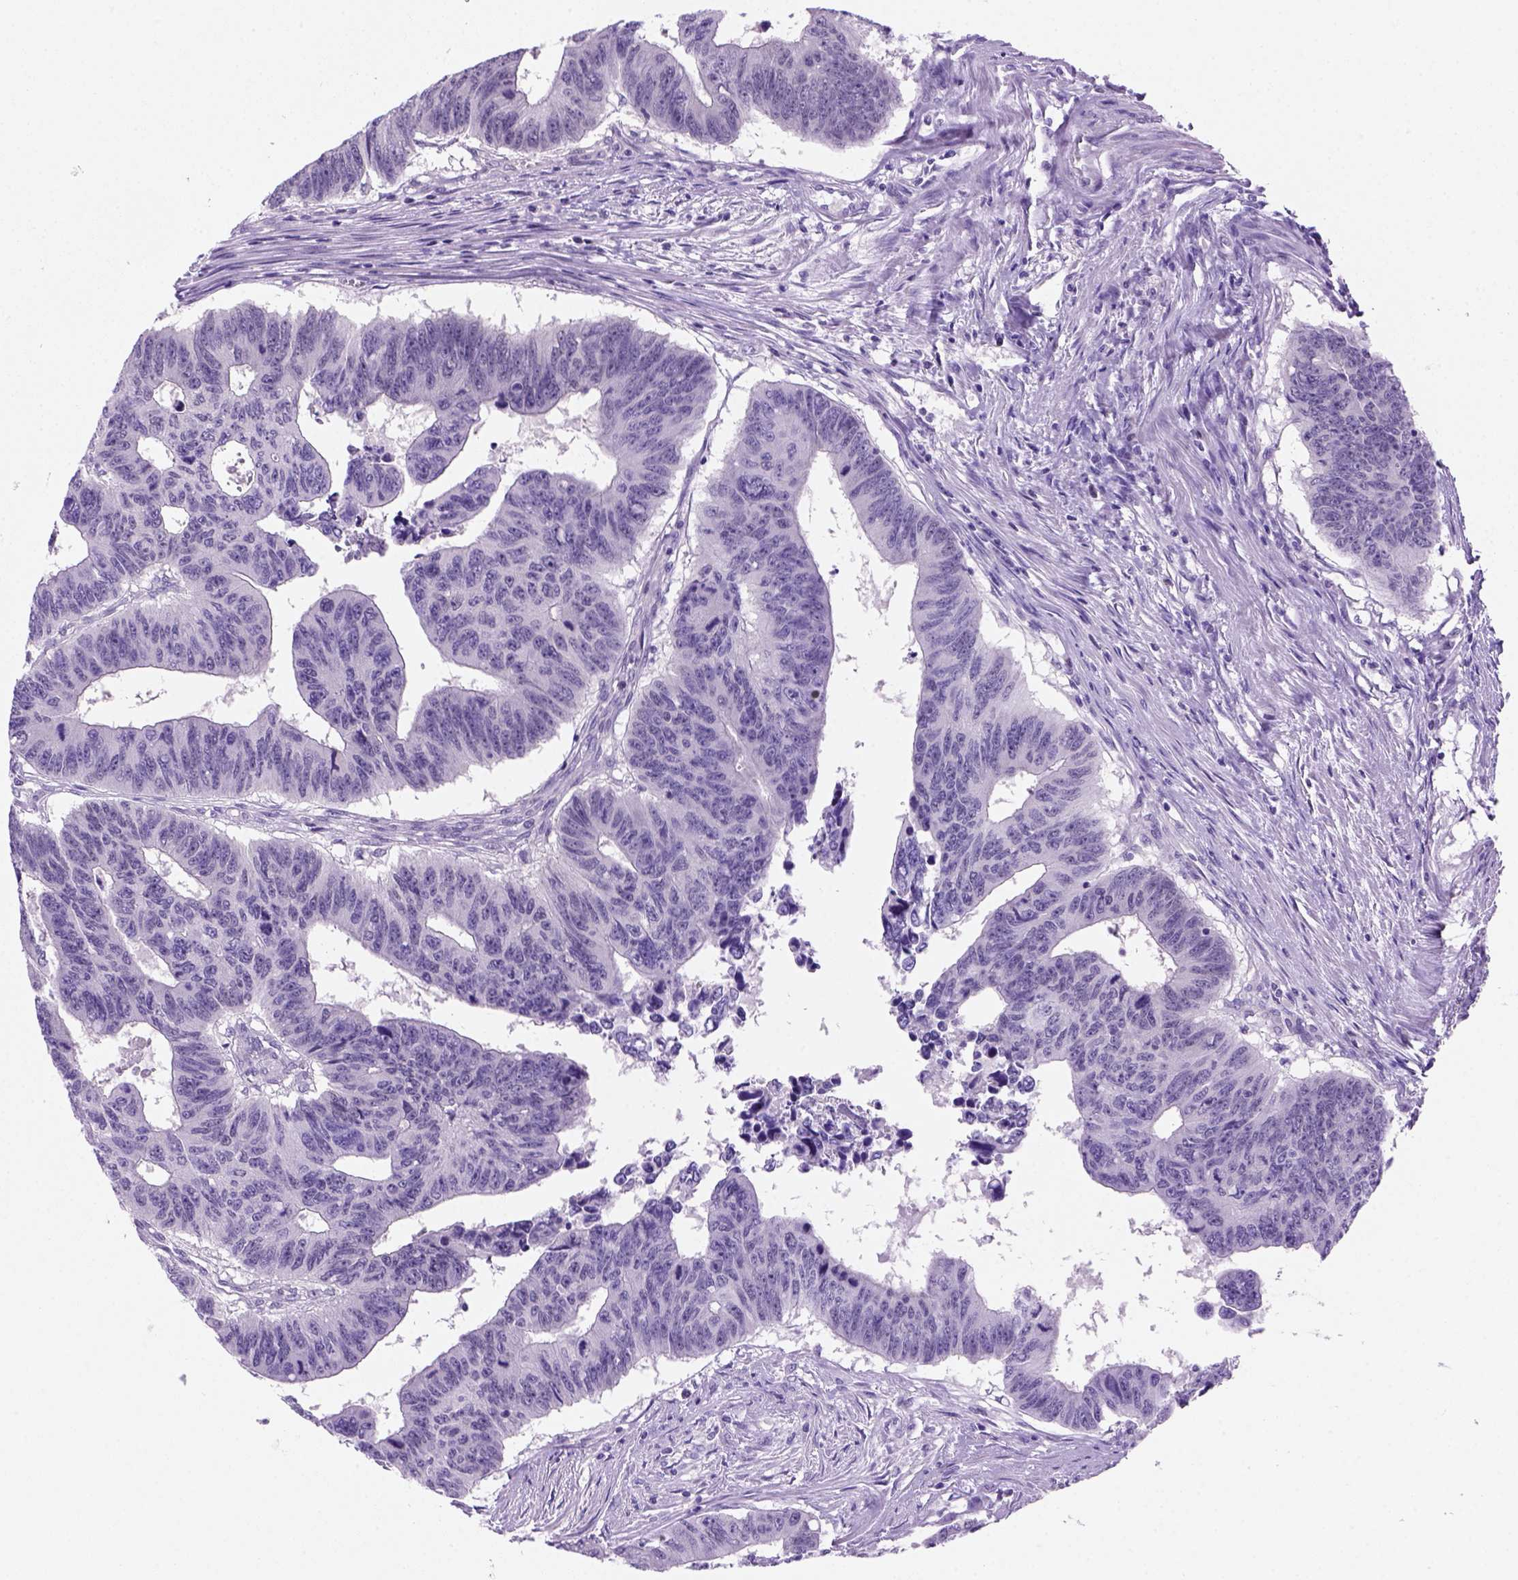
{"staining": {"intensity": "negative", "quantity": "none", "location": "none"}, "tissue": "colorectal cancer", "cell_type": "Tumor cells", "image_type": "cancer", "snomed": [{"axis": "morphology", "description": "Adenocarcinoma, NOS"}, {"axis": "topography", "description": "Rectum"}], "caption": "Tumor cells are negative for protein expression in human colorectal cancer.", "gene": "MGMT", "patient": {"sex": "female", "age": 85}}